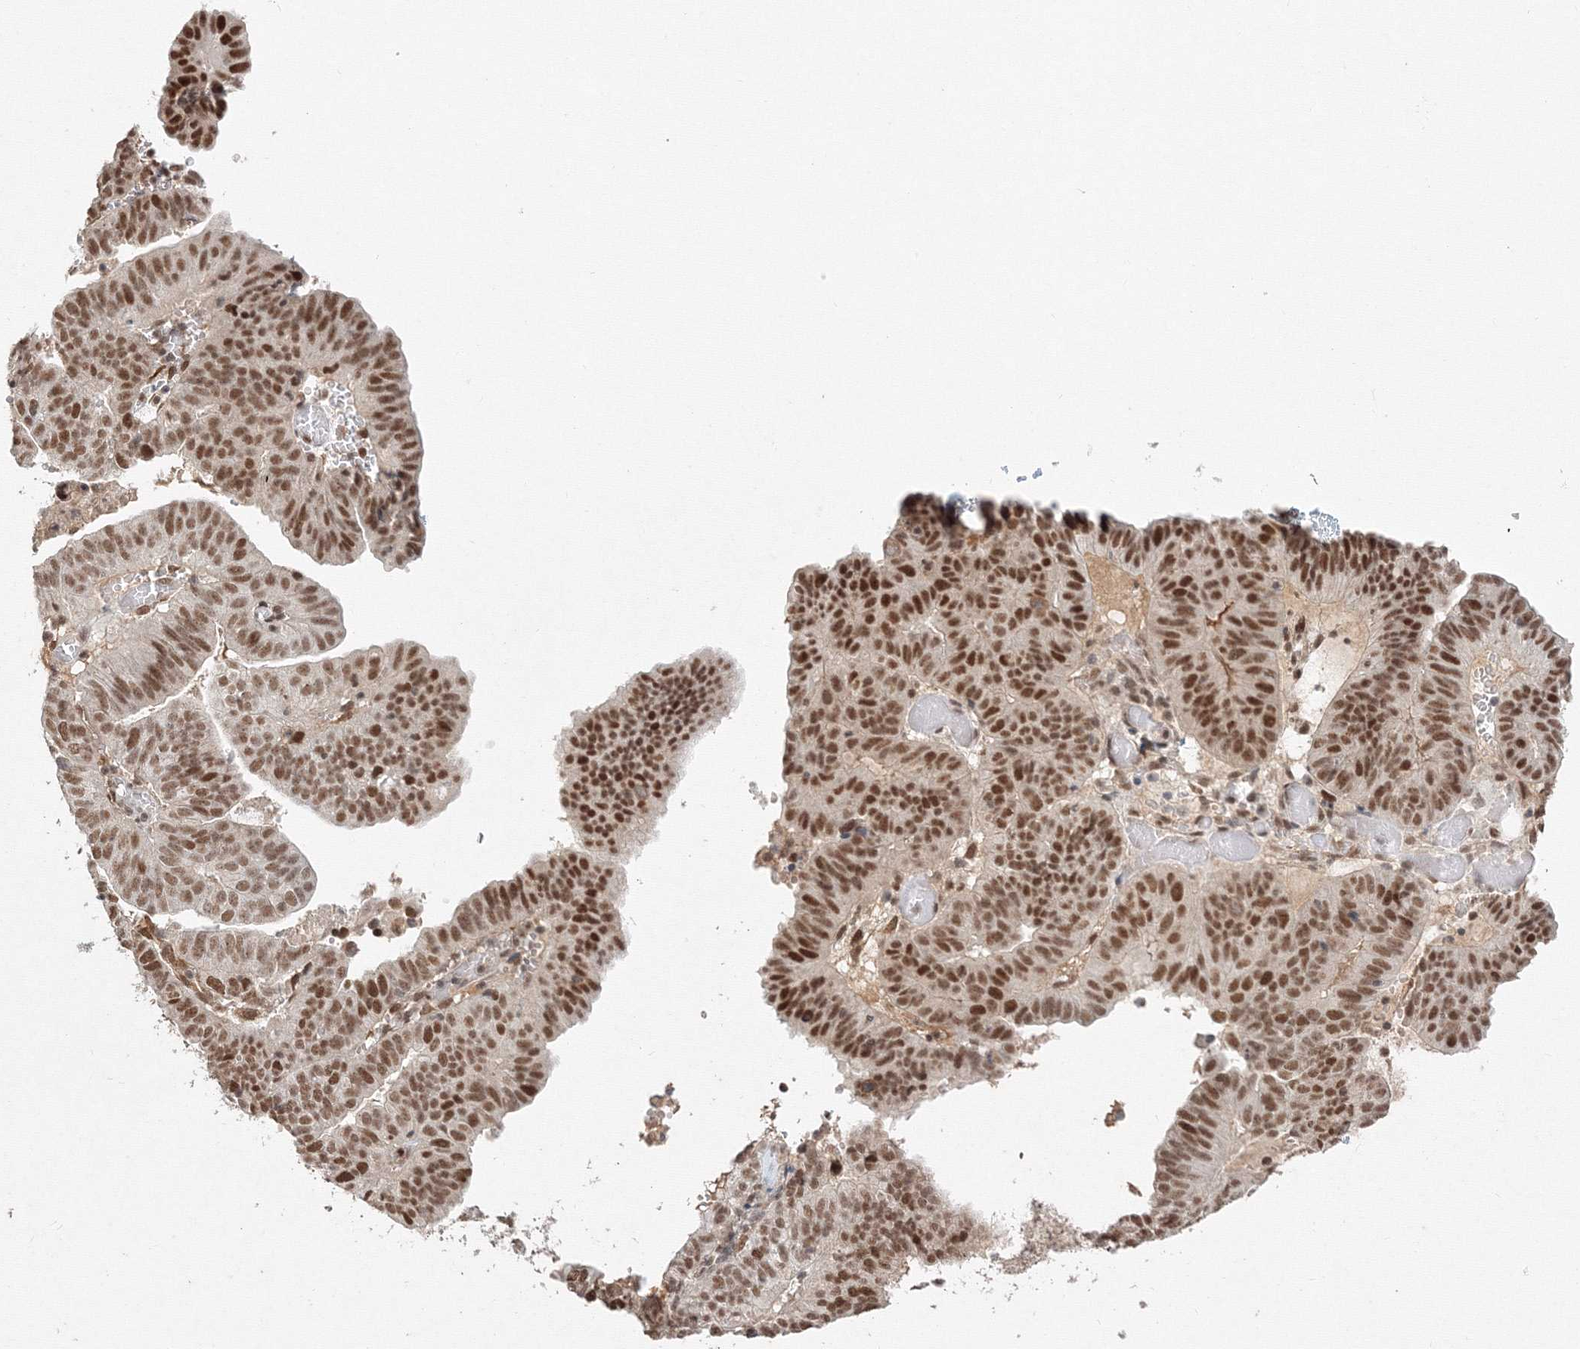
{"staining": {"intensity": "strong", "quantity": ">75%", "location": "nuclear"}, "tissue": "endometrial cancer", "cell_type": "Tumor cells", "image_type": "cancer", "snomed": [{"axis": "morphology", "description": "Adenocarcinoma, NOS"}, {"axis": "topography", "description": "Uterus"}], "caption": "Protein positivity by IHC shows strong nuclear staining in approximately >75% of tumor cells in endometrial cancer (adenocarcinoma). The protein is stained brown, and the nuclei are stained in blue (DAB (3,3'-diaminobenzidine) IHC with brightfield microscopy, high magnification).", "gene": "IWS1", "patient": {"sex": "female", "age": 77}}